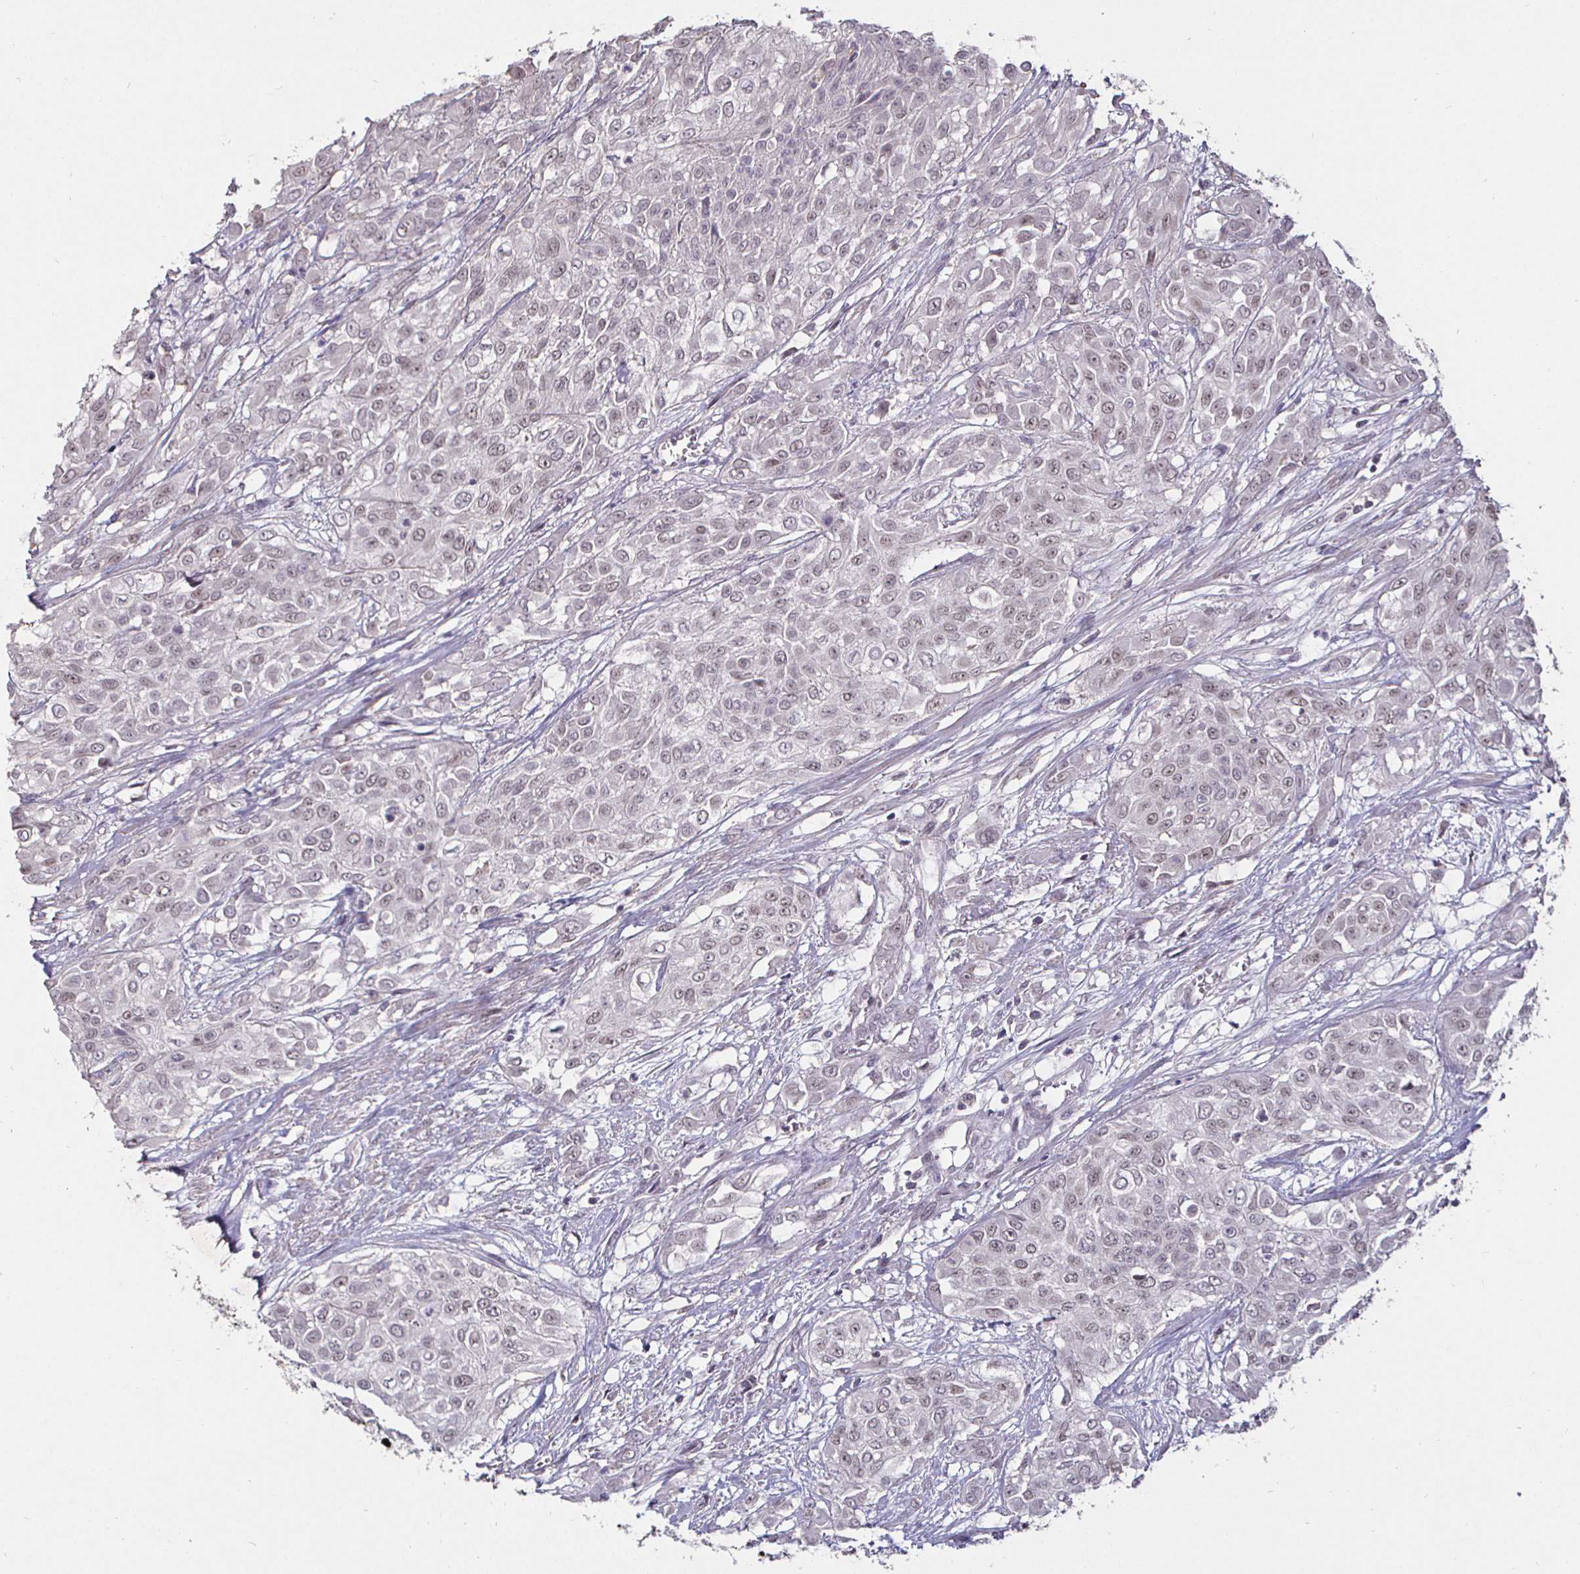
{"staining": {"intensity": "weak", "quantity": "25%-75%", "location": "nuclear"}, "tissue": "urothelial cancer", "cell_type": "Tumor cells", "image_type": "cancer", "snomed": [{"axis": "morphology", "description": "Urothelial carcinoma, High grade"}, {"axis": "topography", "description": "Urinary bladder"}], "caption": "The histopathology image demonstrates immunohistochemical staining of urothelial cancer. There is weak nuclear positivity is appreciated in approximately 25%-75% of tumor cells. The protein of interest is shown in brown color, while the nuclei are stained blue.", "gene": "MLH1", "patient": {"sex": "male", "age": 57}}